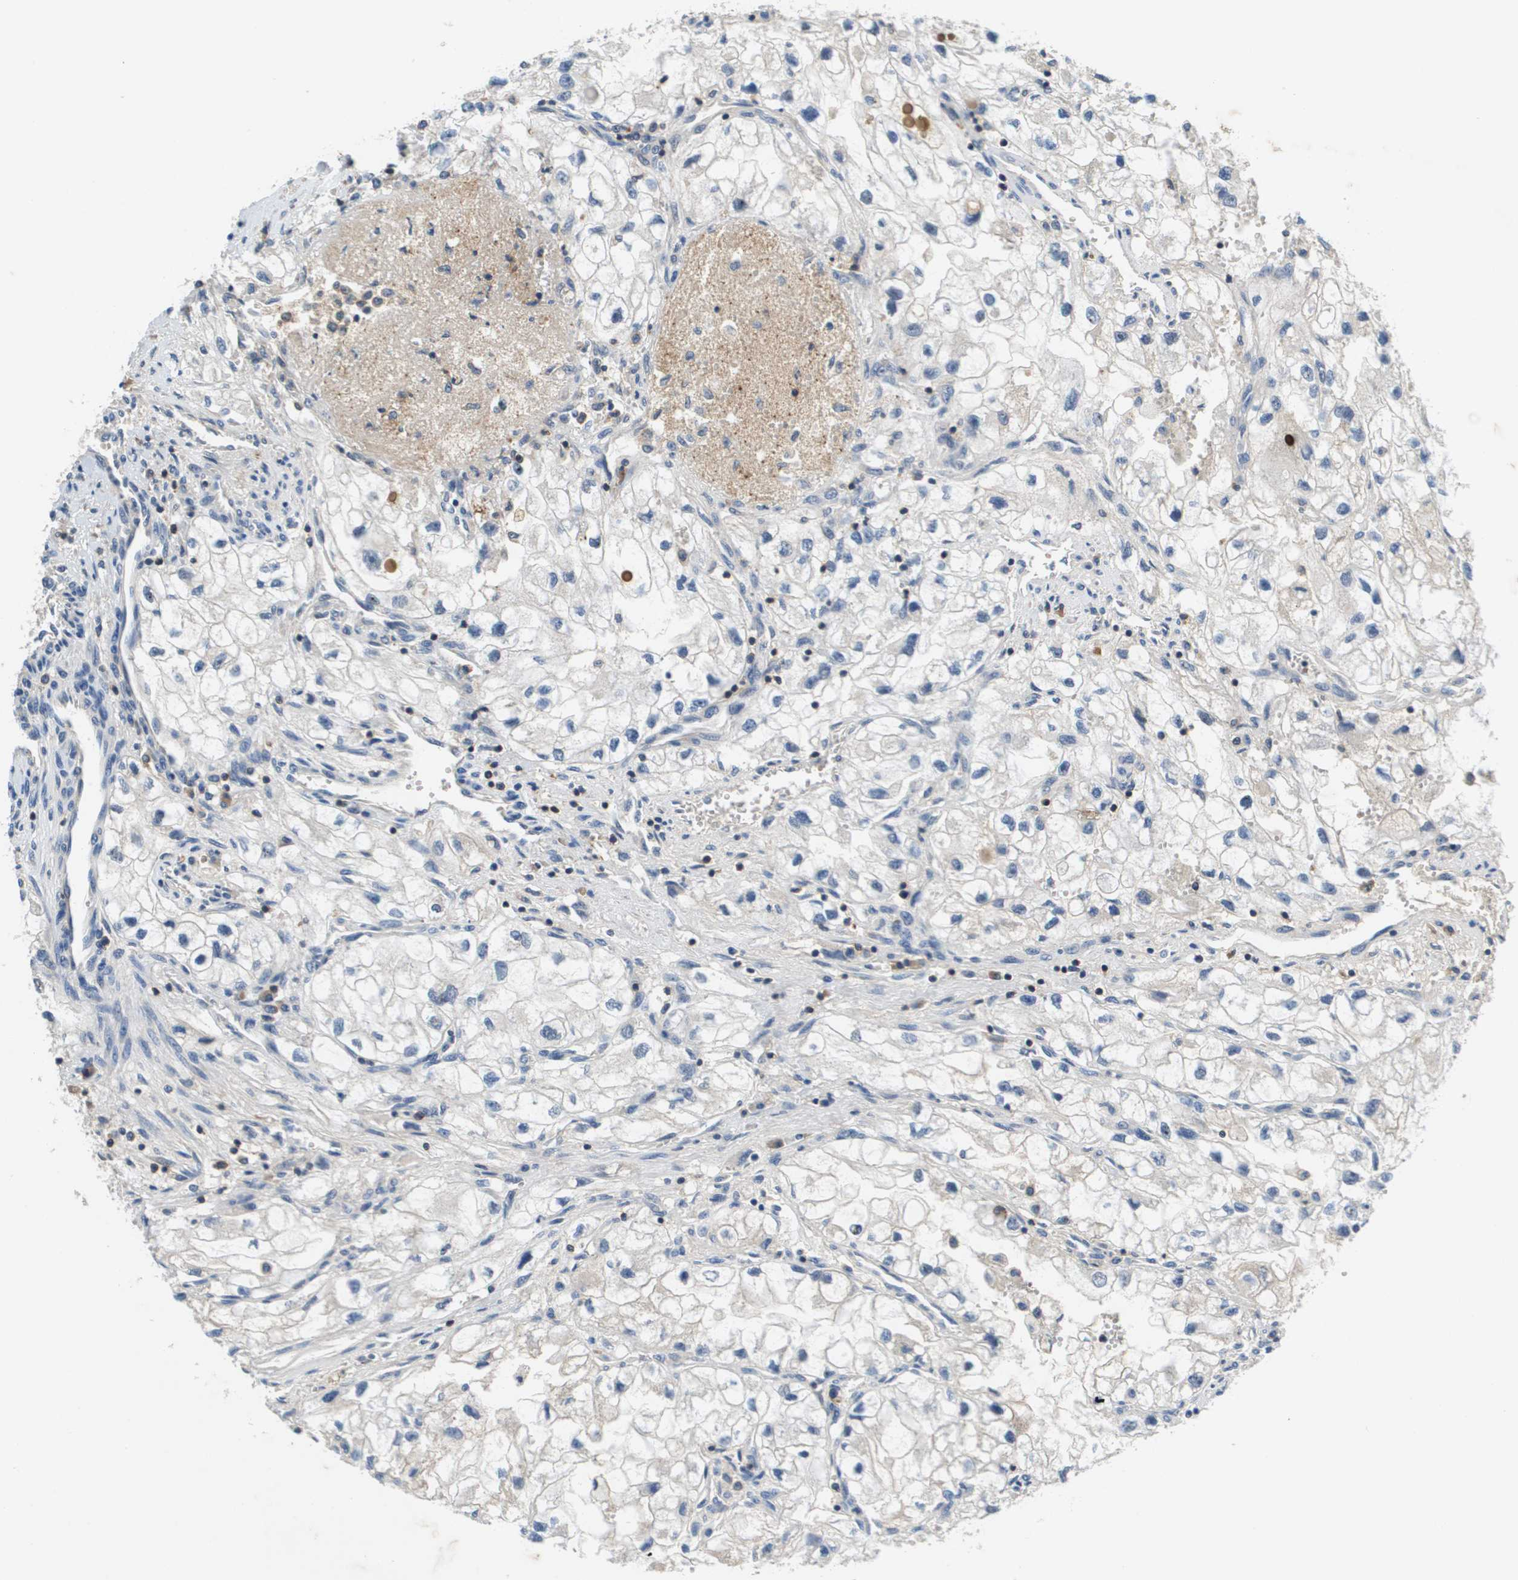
{"staining": {"intensity": "negative", "quantity": "none", "location": "none"}, "tissue": "renal cancer", "cell_type": "Tumor cells", "image_type": "cancer", "snomed": [{"axis": "morphology", "description": "Adenocarcinoma, NOS"}, {"axis": "topography", "description": "Kidney"}], "caption": "Human renal cancer (adenocarcinoma) stained for a protein using immunohistochemistry exhibits no positivity in tumor cells.", "gene": "KCNQ5", "patient": {"sex": "female", "age": 70}}